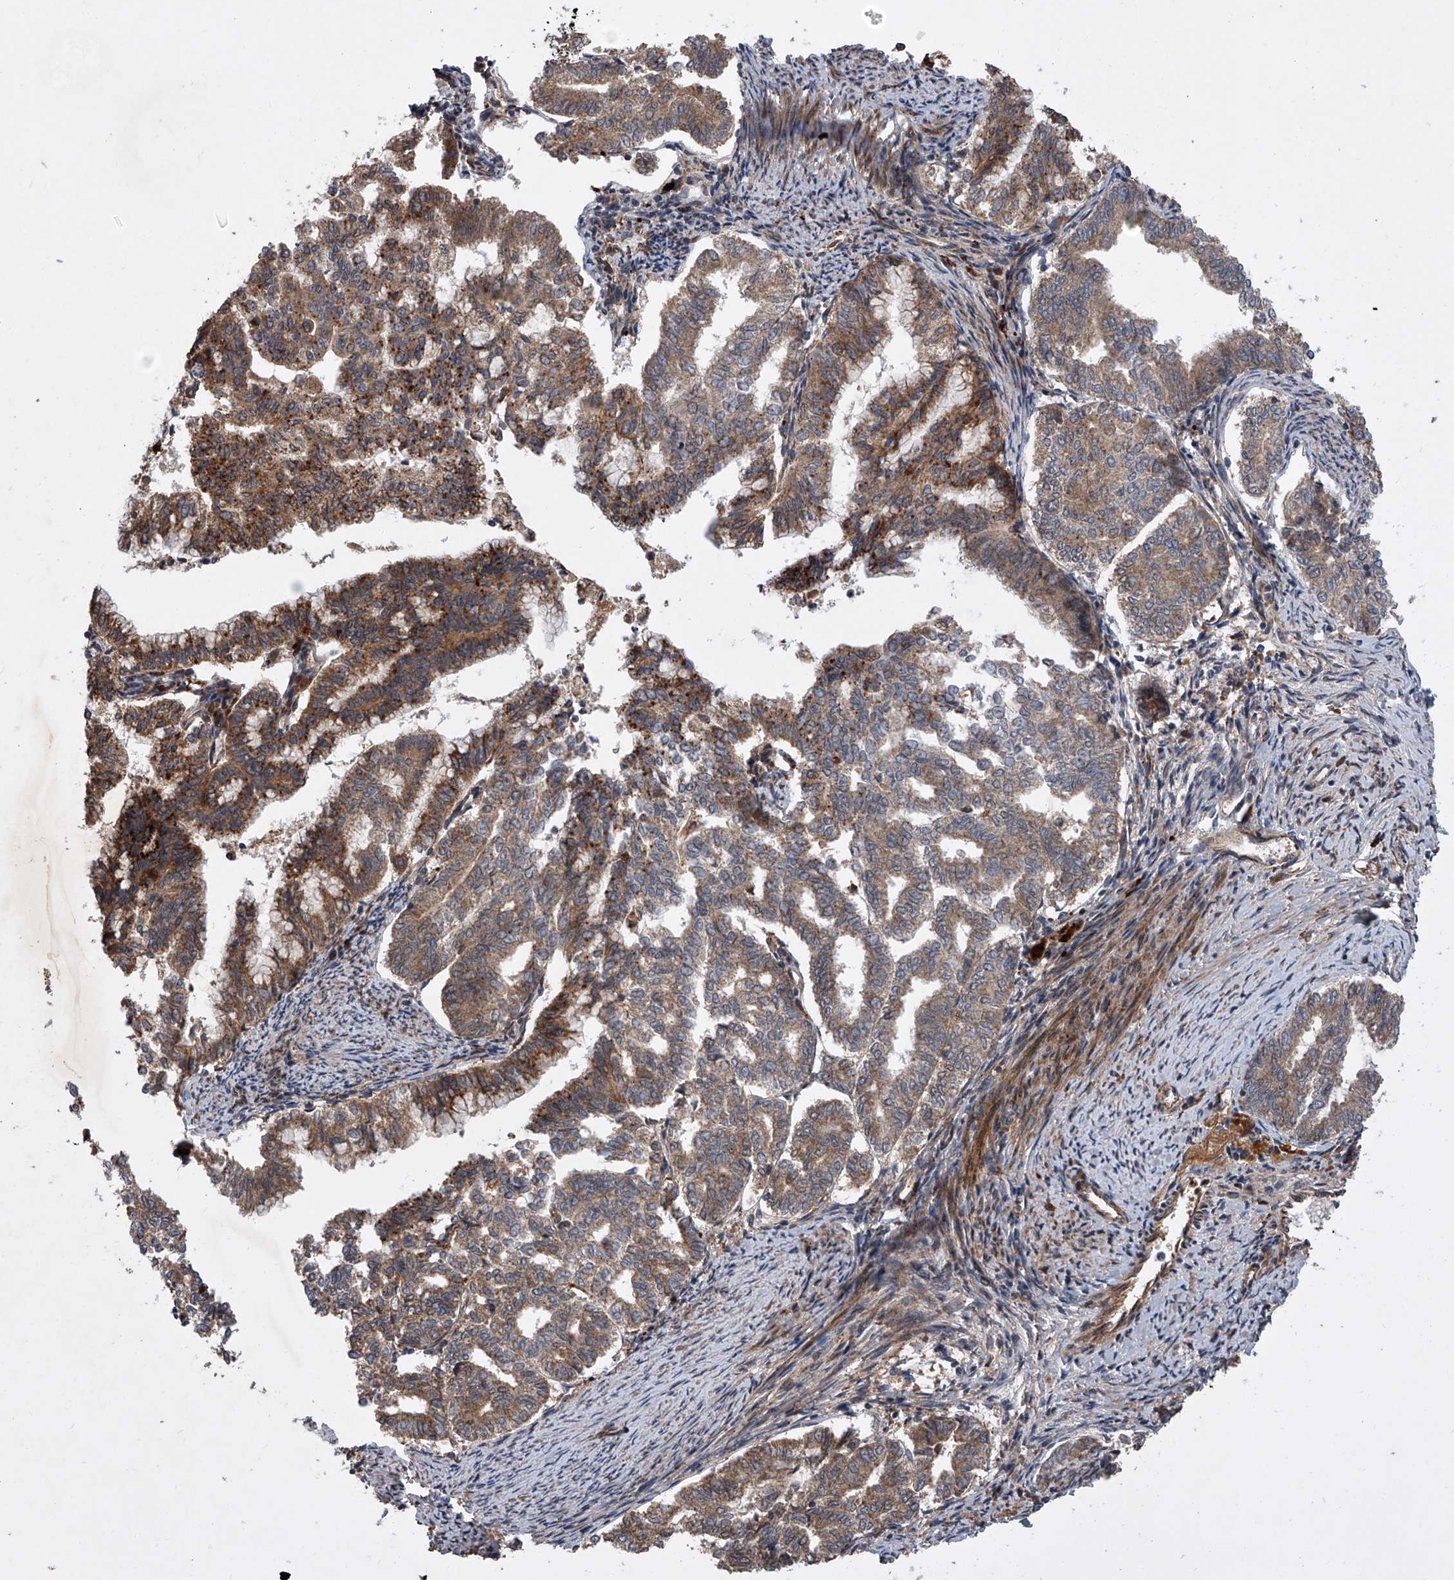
{"staining": {"intensity": "moderate", "quantity": ">75%", "location": "cytoplasmic/membranous"}, "tissue": "endometrial cancer", "cell_type": "Tumor cells", "image_type": "cancer", "snomed": [{"axis": "morphology", "description": "Adenocarcinoma, NOS"}, {"axis": "topography", "description": "Endometrium"}], "caption": "Moderate cytoplasmic/membranous expression for a protein is present in about >75% of tumor cells of adenocarcinoma (endometrial) using IHC.", "gene": "USP47", "patient": {"sex": "female", "age": 79}}